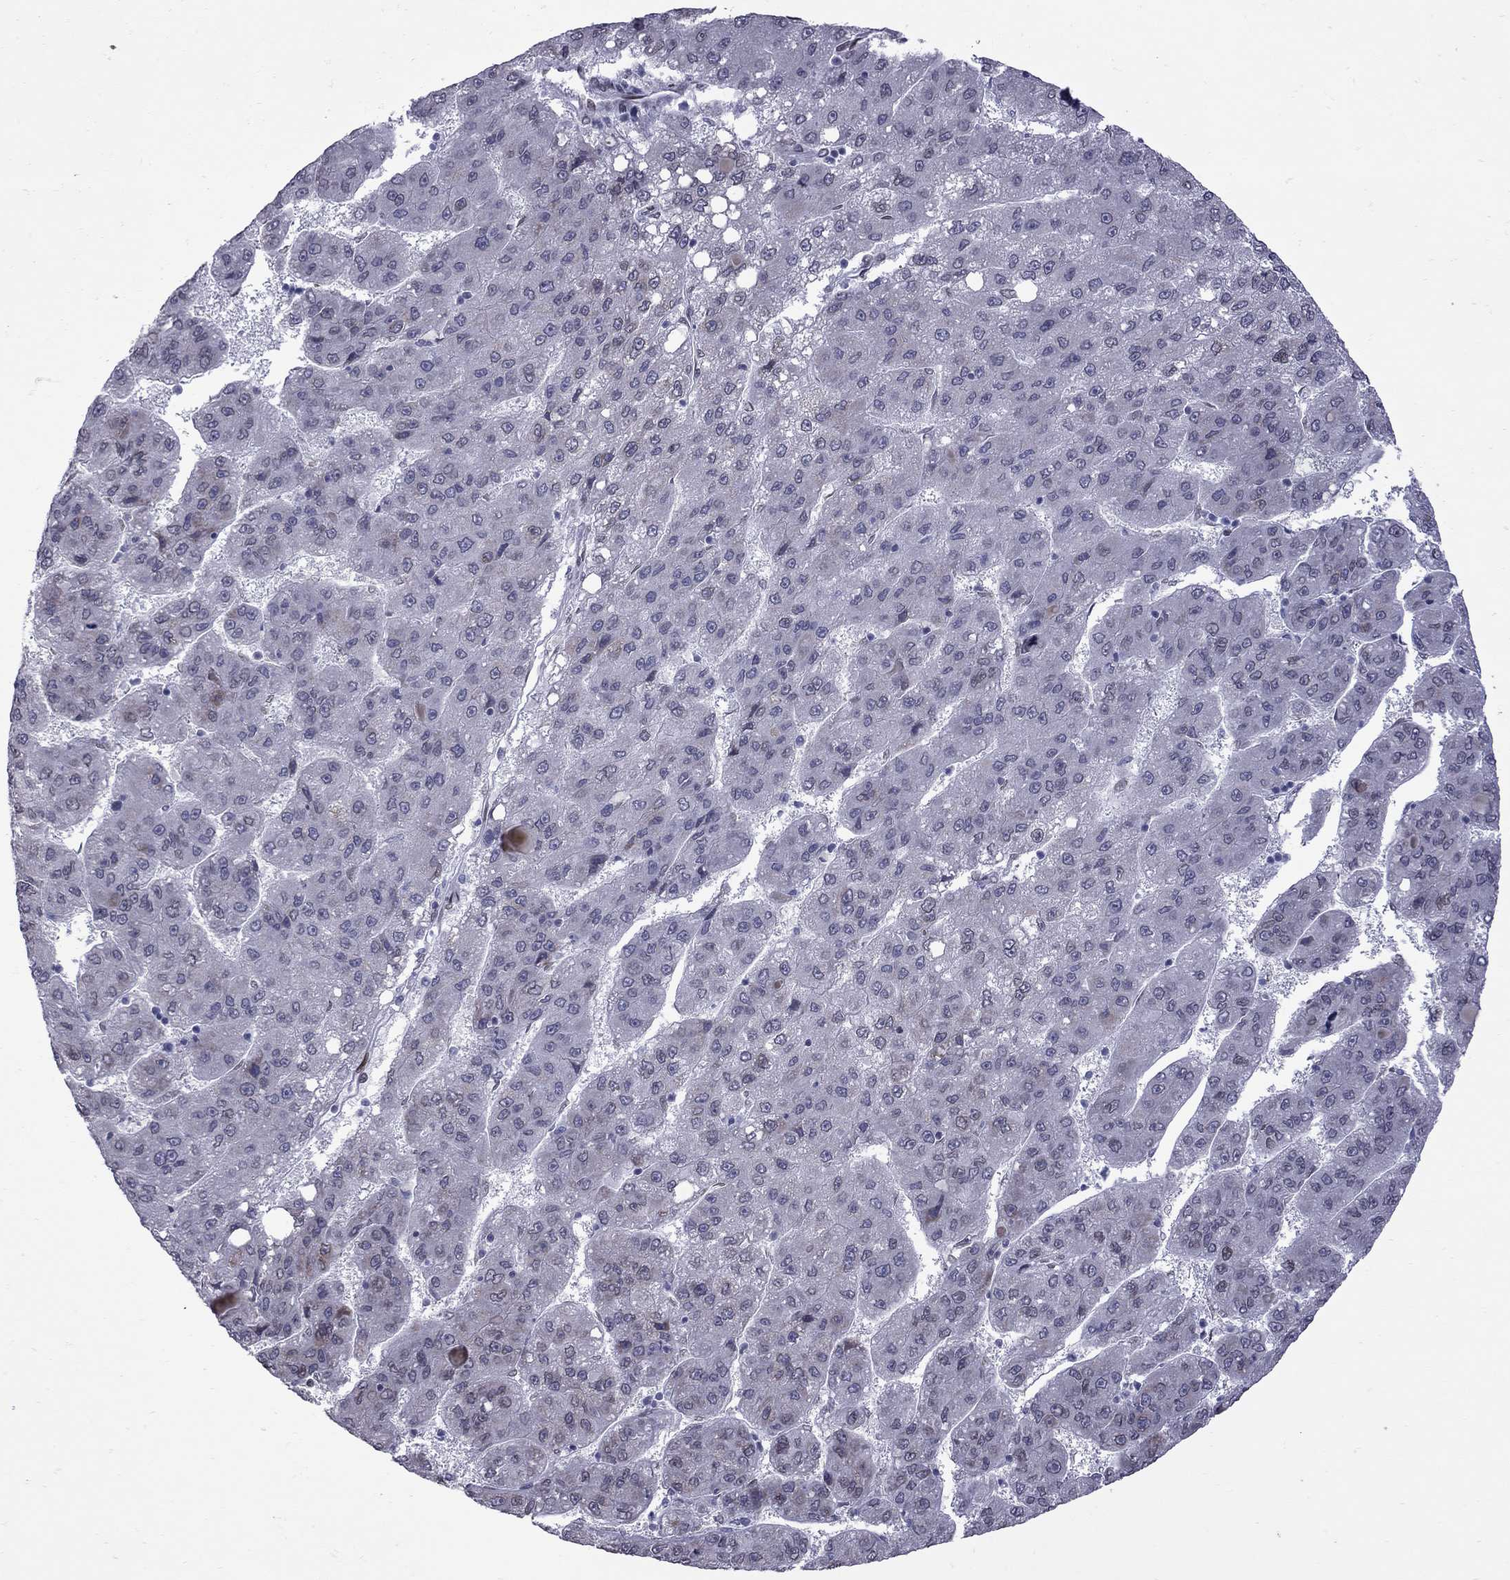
{"staining": {"intensity": "moderate", "quantity": "<25%", "location": "cytoplasmic/membranous"}, "tissue": "liver cancer", "cell_type": "Tumor cells", "image_type": "cancer", "snomed": [{"axis": "morphology", "description": "Carcinoma, Hepatocellular, NOS"}, {"axis": "topography", "description": "Liver"}], "caption": "A low amount of moderate cytoplasmic/membranous positivity is identified in about <25% of tumor cells in liver hepatocellular carcinoma tissue.", "gene": "CLTCL1", "patient": {"sex": "female", "age": 82}}